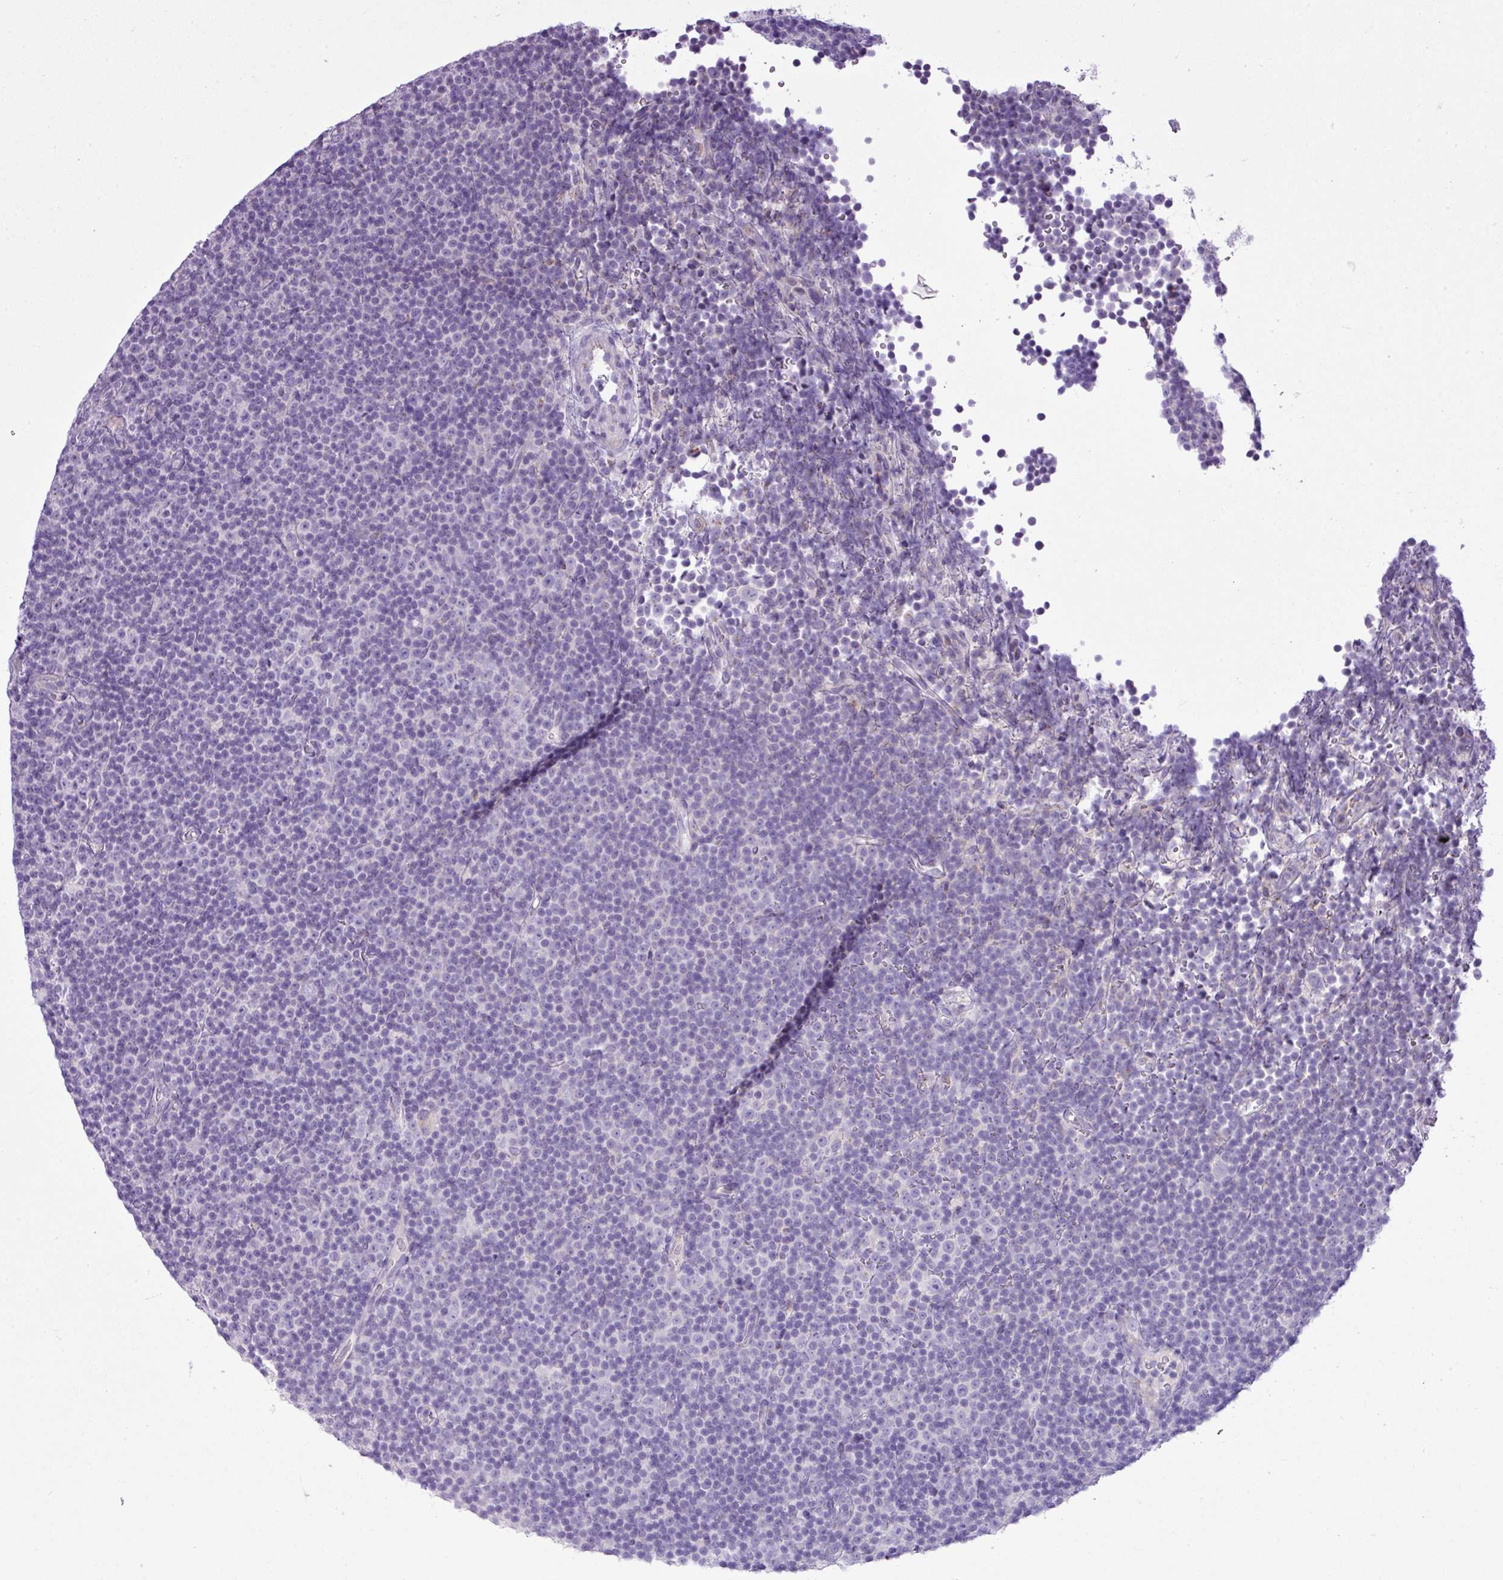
{"staining": {"intensity": "negative", "quantity": "none", "location": "none"}, "tissue": "lymphoma", "cell_type": "Tumor cells", "image_type": "cancer", "snomed": [{"axis": "morphology", "description": "Malignant lymphoma, non-Hodgkin's type, Low grade"}, {"axis": "topography", "description": "Lymph node"}], "caption": "DAB immunohistochemical staining of malignant lymphoma, non-Hodgkin's type (low-grade) shows no significant expression in tumor cells.", "gene": "FAM43A", "patient": {"sex": "female", "age": 67}}